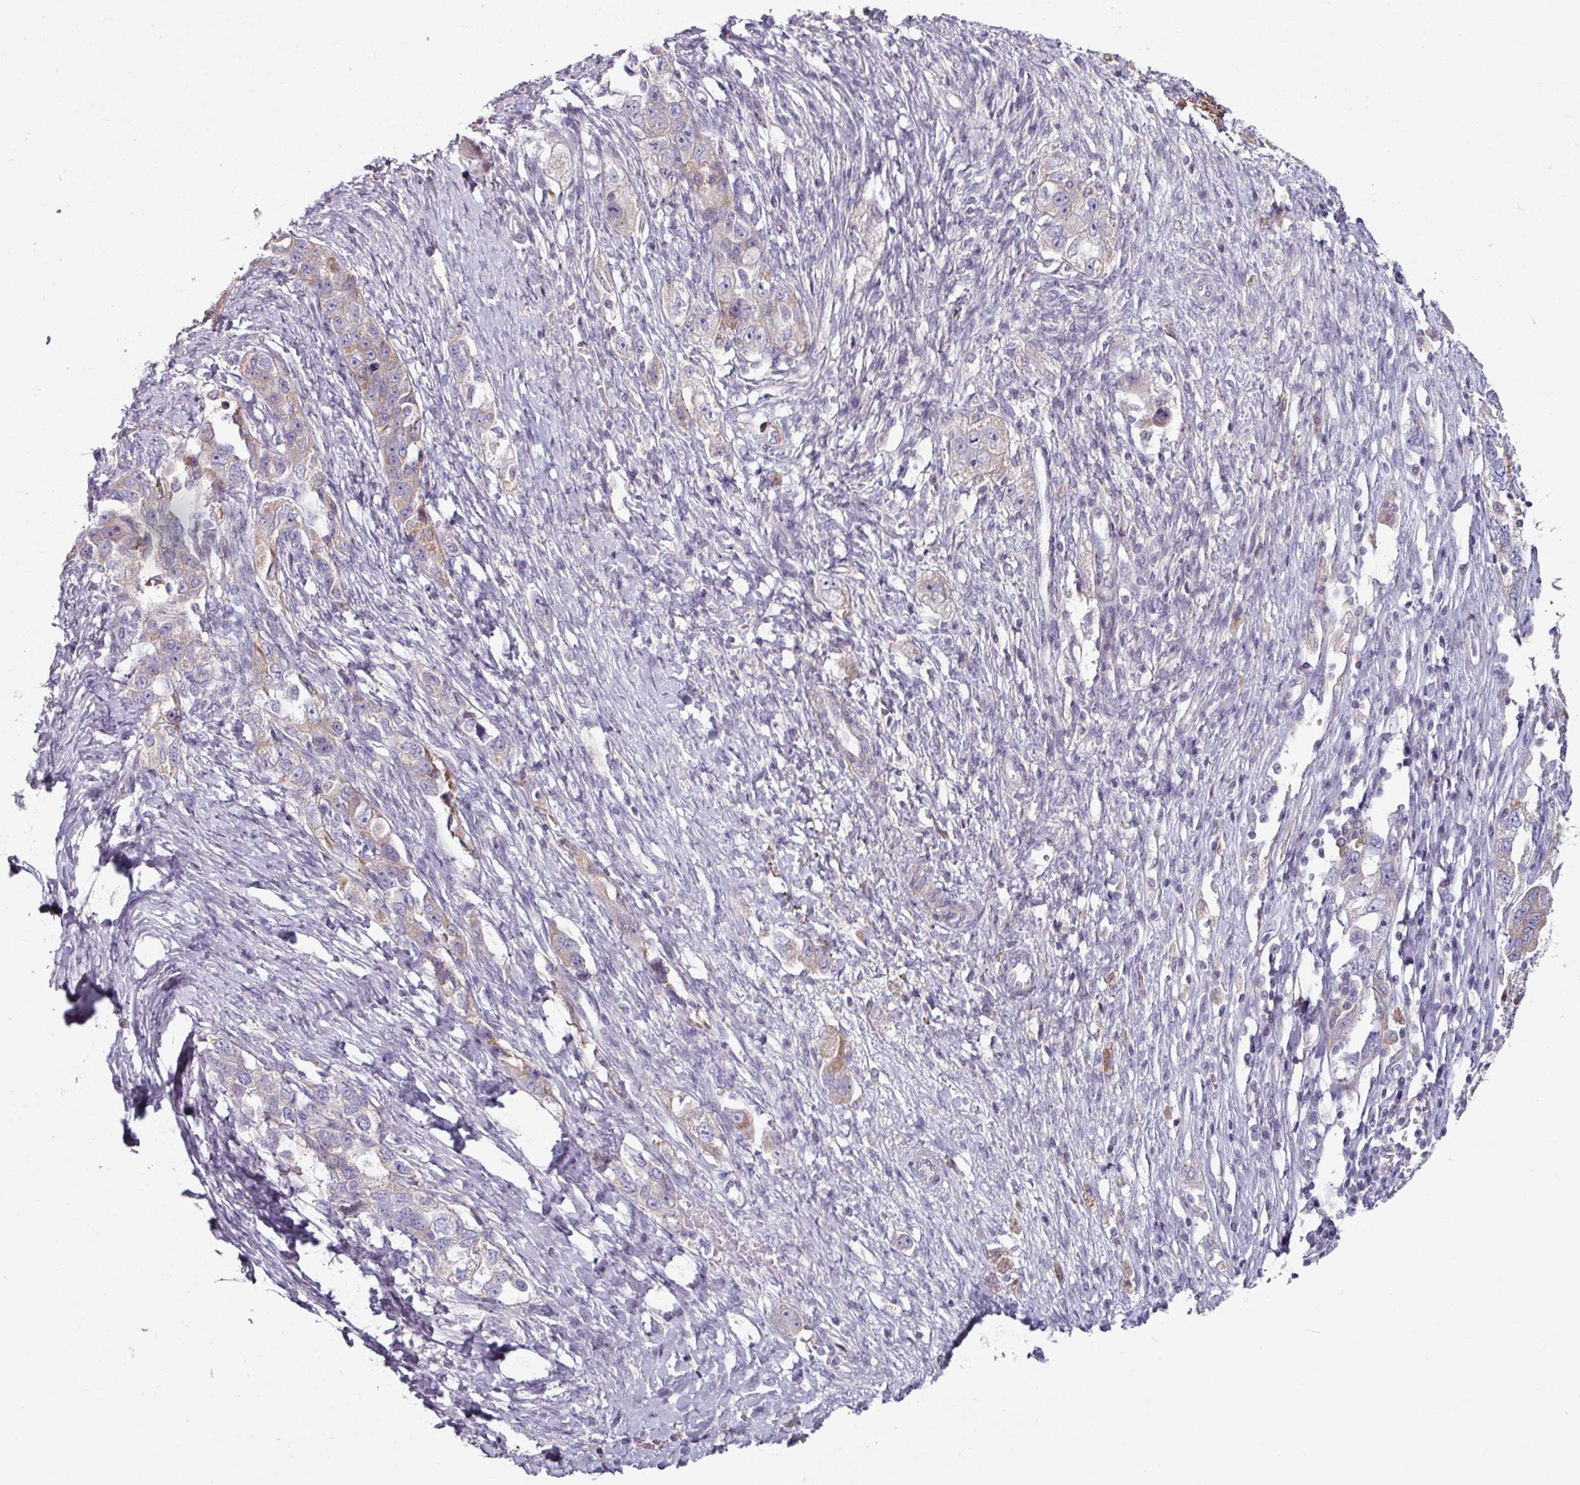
{"staining": {"intensity": "weak", "quantity": "<25%", "location": "cytoplasmic/membranous"}, "tissue": "ovarian cancer", "cell_type": "Tumor cells", "image_type": "cancer", "snomed": [{"axis": "morphology", "description": "Carcinoma, NOS"}, {"axis": "morphology", "description": "Cystadenocarcinoma, serous, NOS"}, {"axis": "topography", "description": "Ovary"}], "caption": "DAB (3,3'-diaminobenzidine) immunohistochemical staining of ovarian carcinoma shows no significant expression in tumor cells. (Immunohistochemistry (ihc), brightfield microscopy, high magnification).", "gene": "MTMR14", "patient": {"sex": "female", "age": 69}}